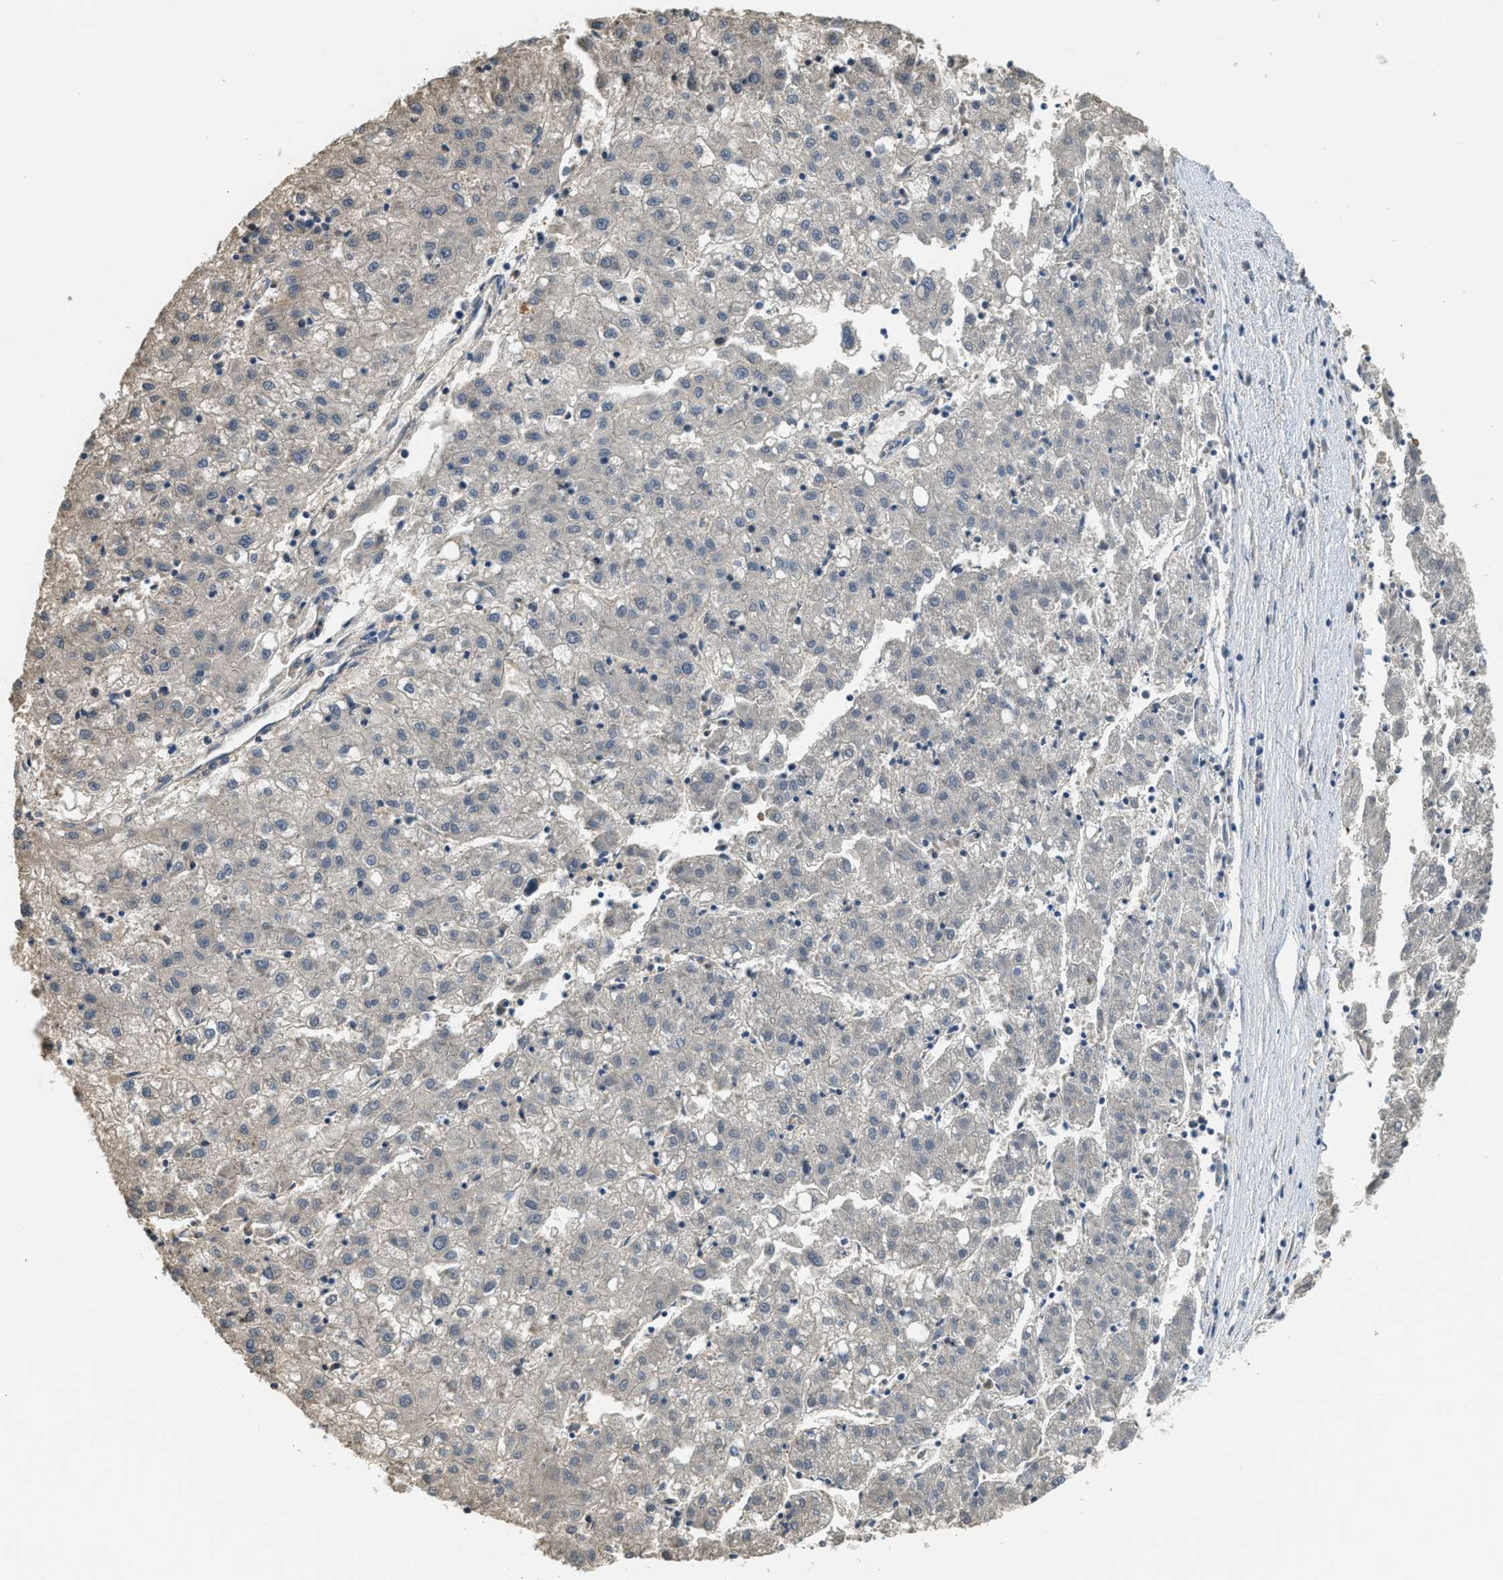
{"staining": {"intensity": "negative", "quantity": "none", "location": "none"}, "tissue": "liver cancer", "cell_type": "Tumor cells", "image_type": "cancer", "snomed": [{"axis": "morphology", "description": "Carcinoma, Hepatocellular, NOS"}, {"axis": "topography", "description": "Liver"}], "caption": "The IHC micrograph has no significant staining in tumor cells of liver cancer tissue.", "gene": "SERPINB1", "patient": {"sex": "male", "age": 72}}